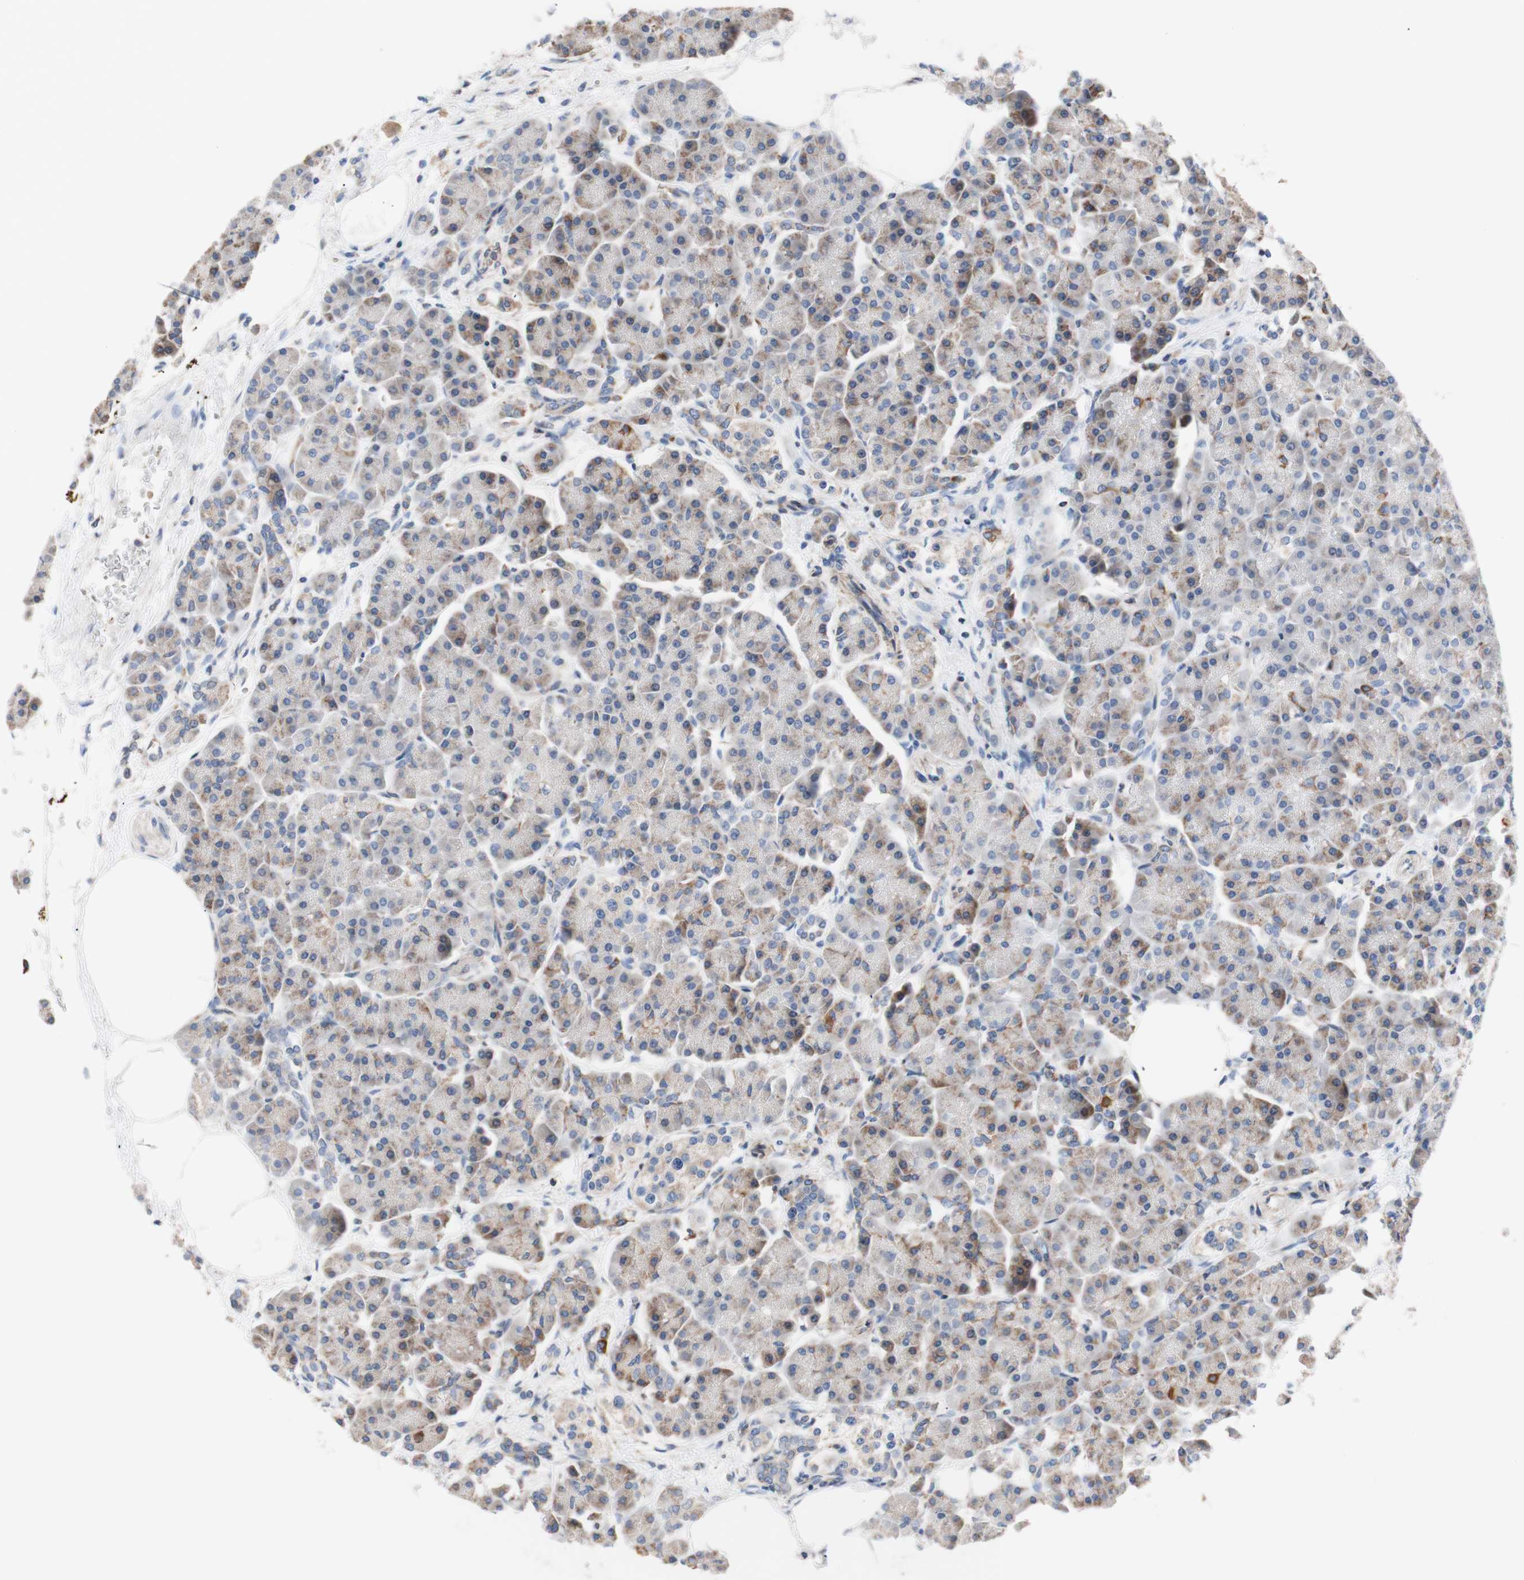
{"staining": {"intensity": "moderate", "quantity": "<25%", "location": "cytoplasmic/membranous"}, "tissue": "pancreas", "cell_type": "Exocrine glandular cells", "image_type": "normal", "snomed": [{"axis": "morphology", "description": "Normal tissue, NOS"}, {"axis": "topography", "description": "Pancreas"}], "caption": "High-magnification brightfield microscopy of benign pancreas stained with DAB (3,3'-diaminobenzidine) (brown) and counterstained with hematoxylin (blue). exocrine glandular cells exhibit moderate cytoplasmic/membranous positivity is seen in approximately<25% of cells.", "gene": "FMR1", "patient": {"sex": "female", "age": 70}}